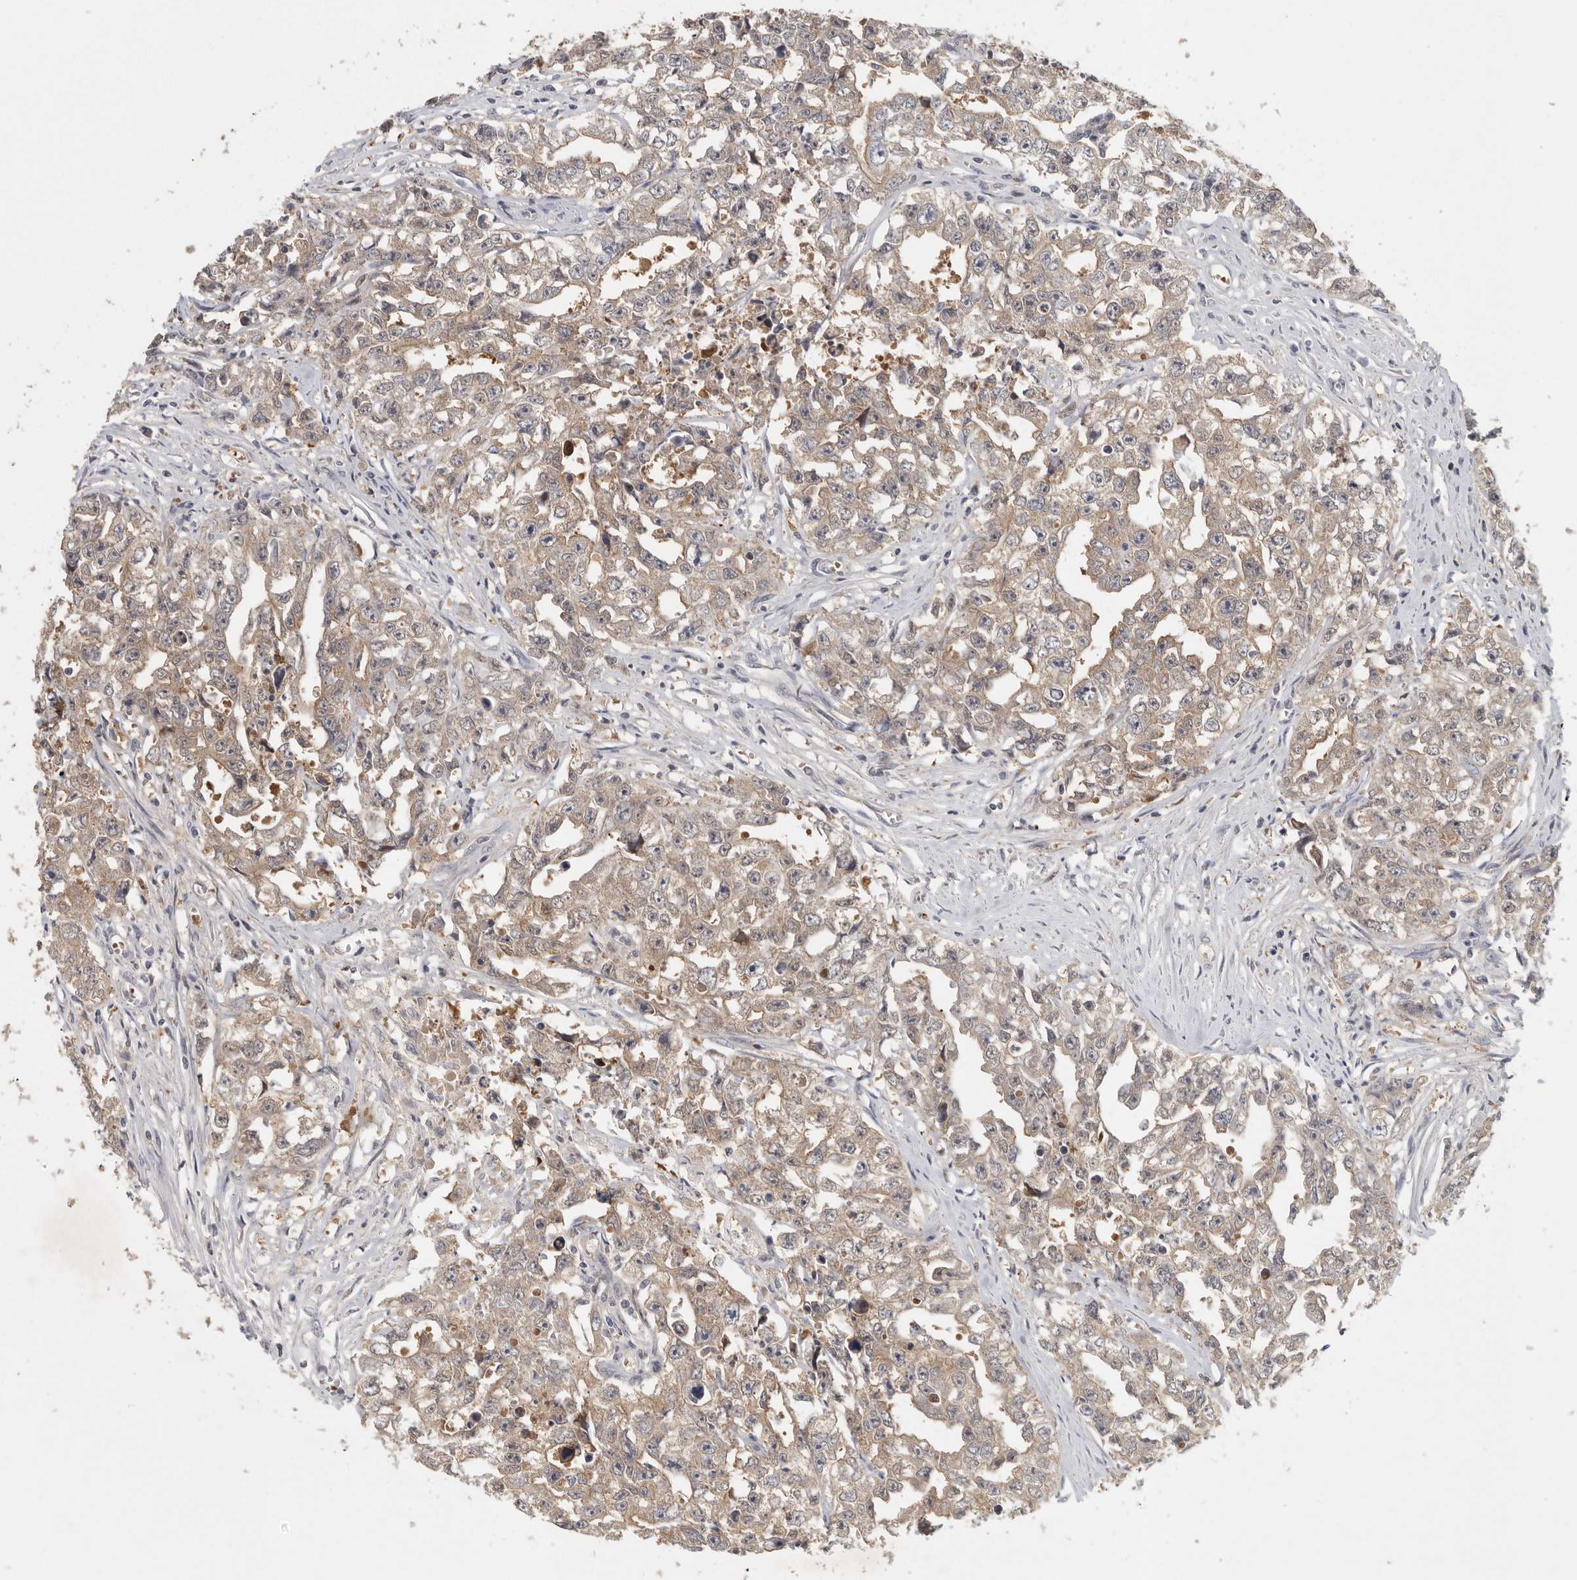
{"staining": {"intensity": "moderate", "quantity": ">75%", "location": "cytoplasmic/membranous"}, "tissue": "testis cancer", "cell_type": "Tumor cells", "image_type": "cancer", "snomed": [{"axis": "morphology", "description": "Seminoma, NOS"}, {"axis": "morphology", "description": "Carcinoma, Embryonal, NOS"}, {"axis": "topography", "description": "Testis"}], "caption": "Testis embryonal carcinoma stained for a protein (brown) displays moderate cytoplasmic/membranous positive expression in approximately >75% of tumor cells.", "gene": "CFAP298", "patient": {"sex": "male", "age": 43}}